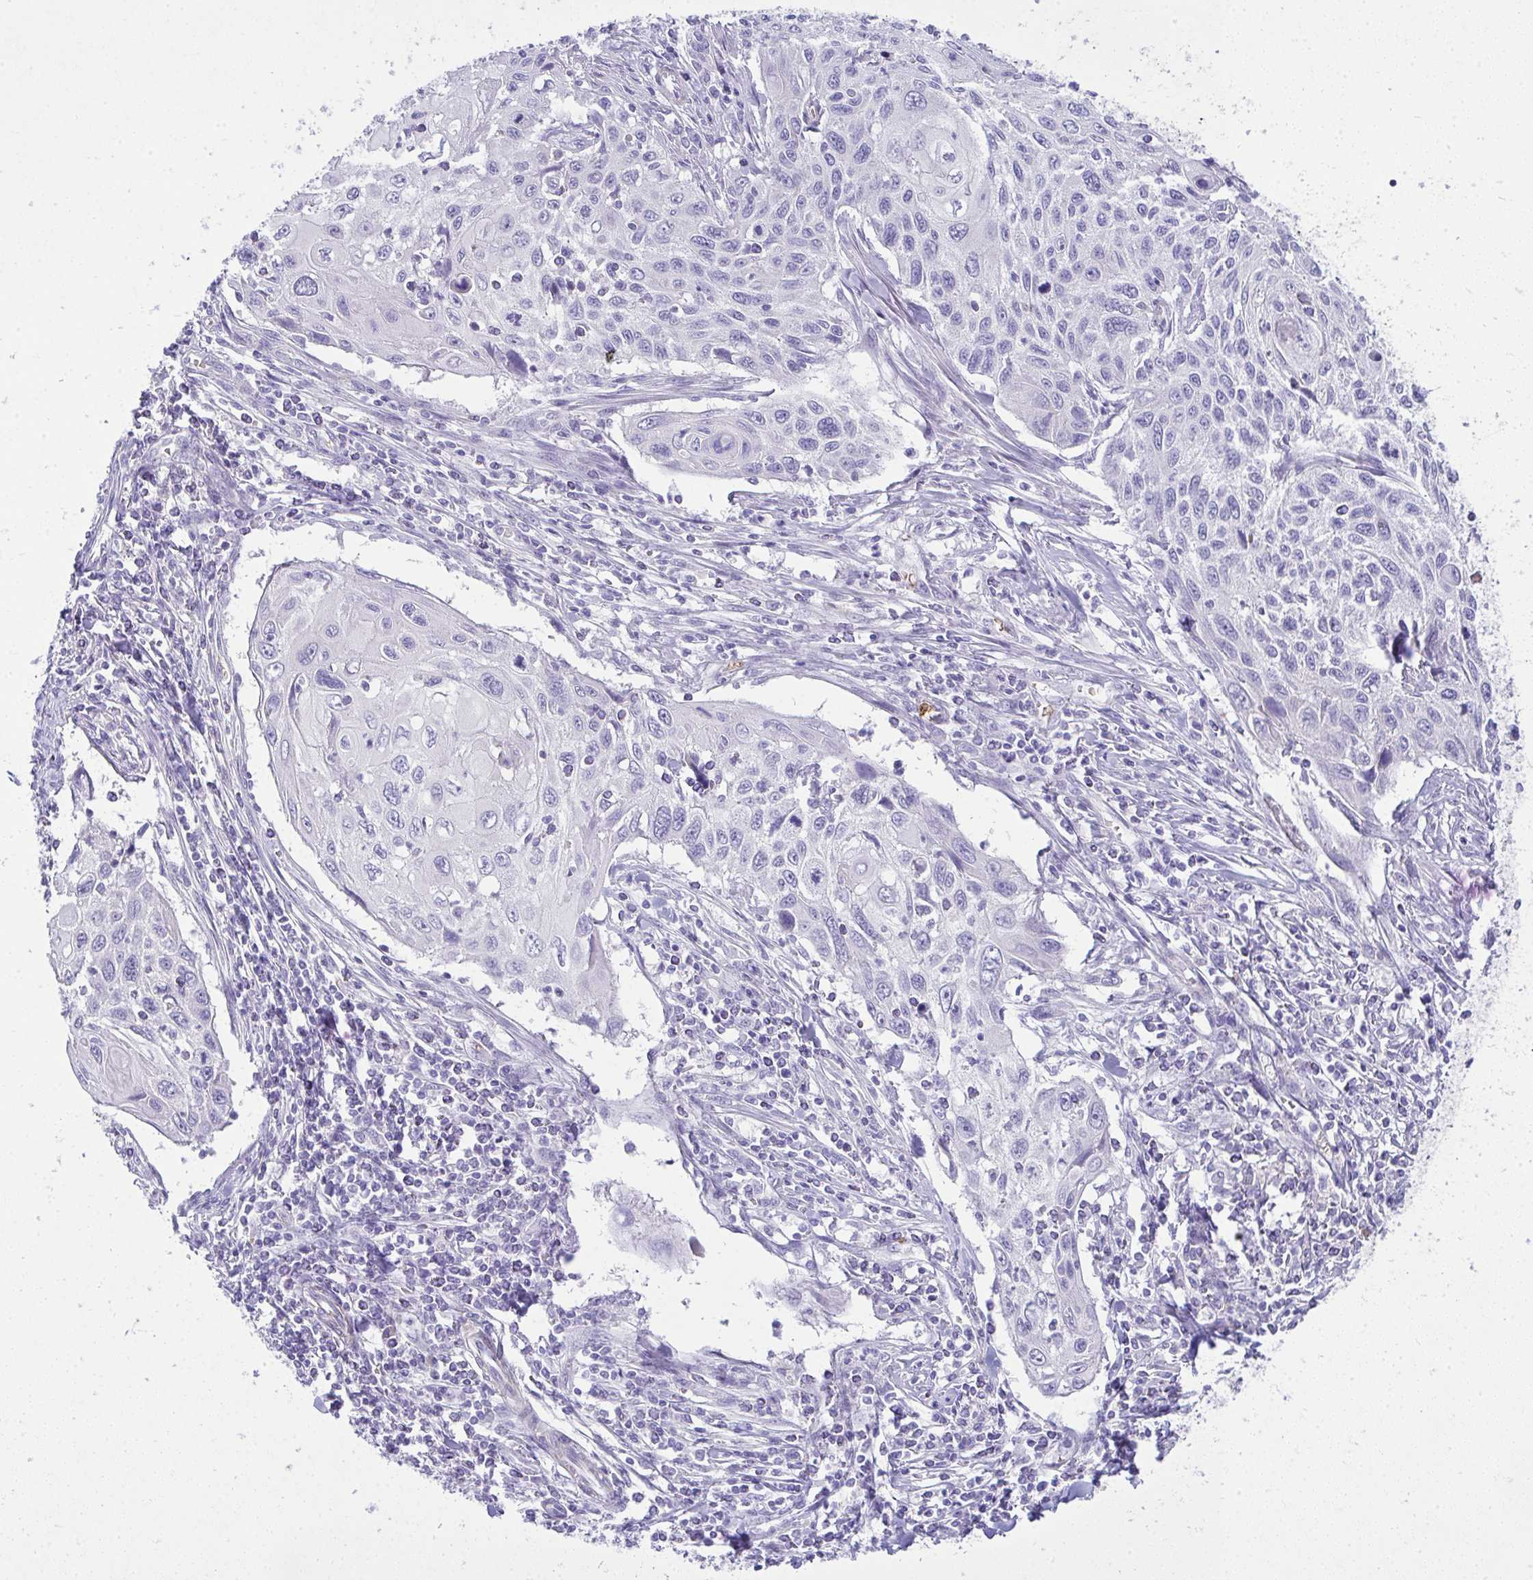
{"staining": {"intensity": "negative", "quantity": "none", "location": "none"}, "tissue": "cervical cancer", "cell_type": "Tumor cells", "image_type": "cancer", "snomed": [{"axis": "morphology", "description": "Squamous cell carcinoma, NOS"}, {"axis": "topography", "description": "Cervix"}], "caption": "High magnification brightfield microscopy of squamous cell carcinoma (cervical) stained with DAB (3,3'-diaminobenzidine) (brown) and counterstained with hematoxylin (blue): tumor cells show no significant expression.", "gene": "SPTB", "patient": {"sex": "female", "age": 70}}